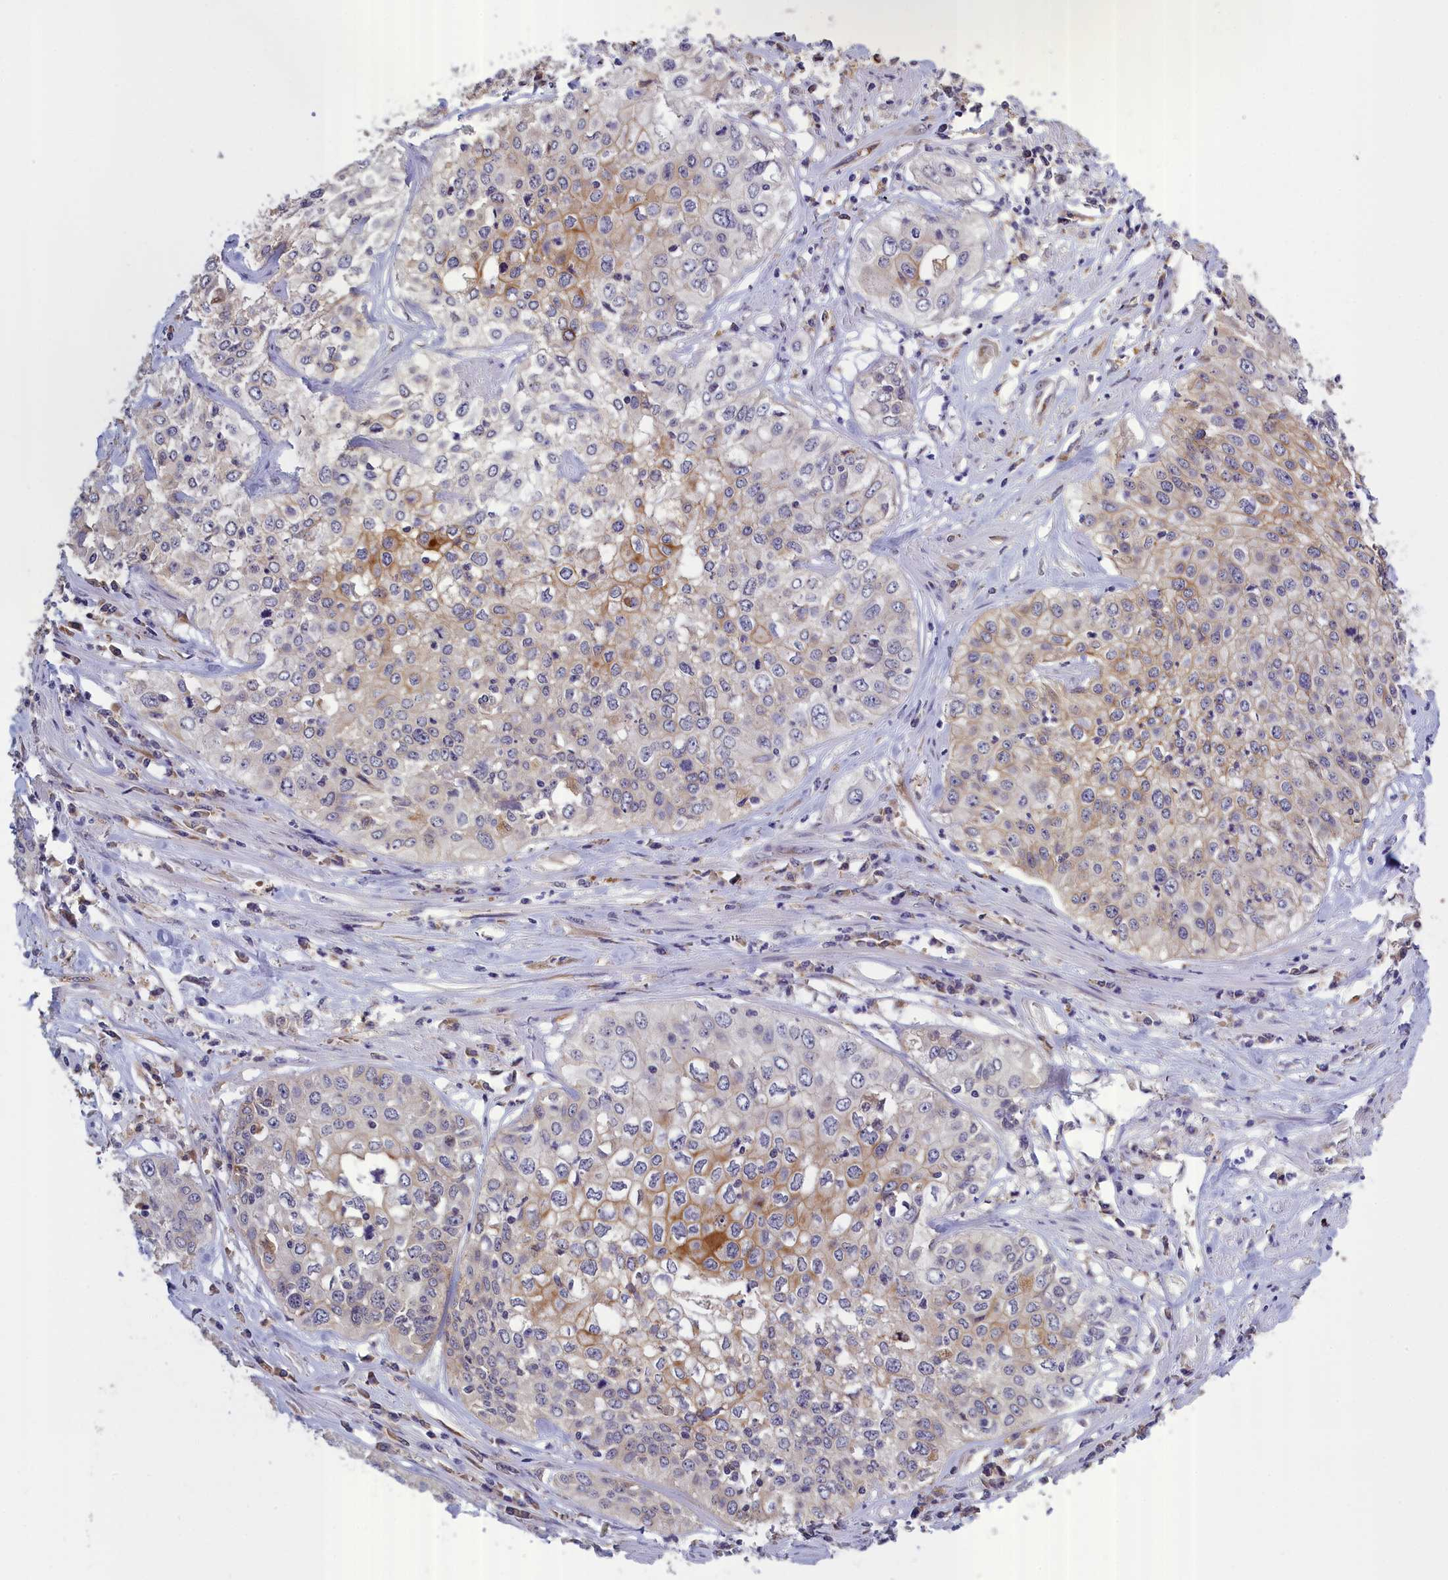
{"staining": {"intensity": "moderate", "quantity": "<25%", "location": "cytoplasmic/membranous"}, "tissue": "cervical cancer", "cell_type": "Tumor cells", "image_type": "cancer", "snomed": [{"axis": "morphology", "description": "Squamous cell carcinoma, NOS"}, {"axis": "topography", "description": "Cervix"}], "caption": "A high-resolution photomicrograph shows immunohistochemistry (IHC) staining of cervical squamous cell carcinoma, which exhibits moderate cytoplasmic/membranous staining in approximately <25% of tumor cells.", "gene": "COL19A1", "patient": {"sex": "female", "age": 31}}